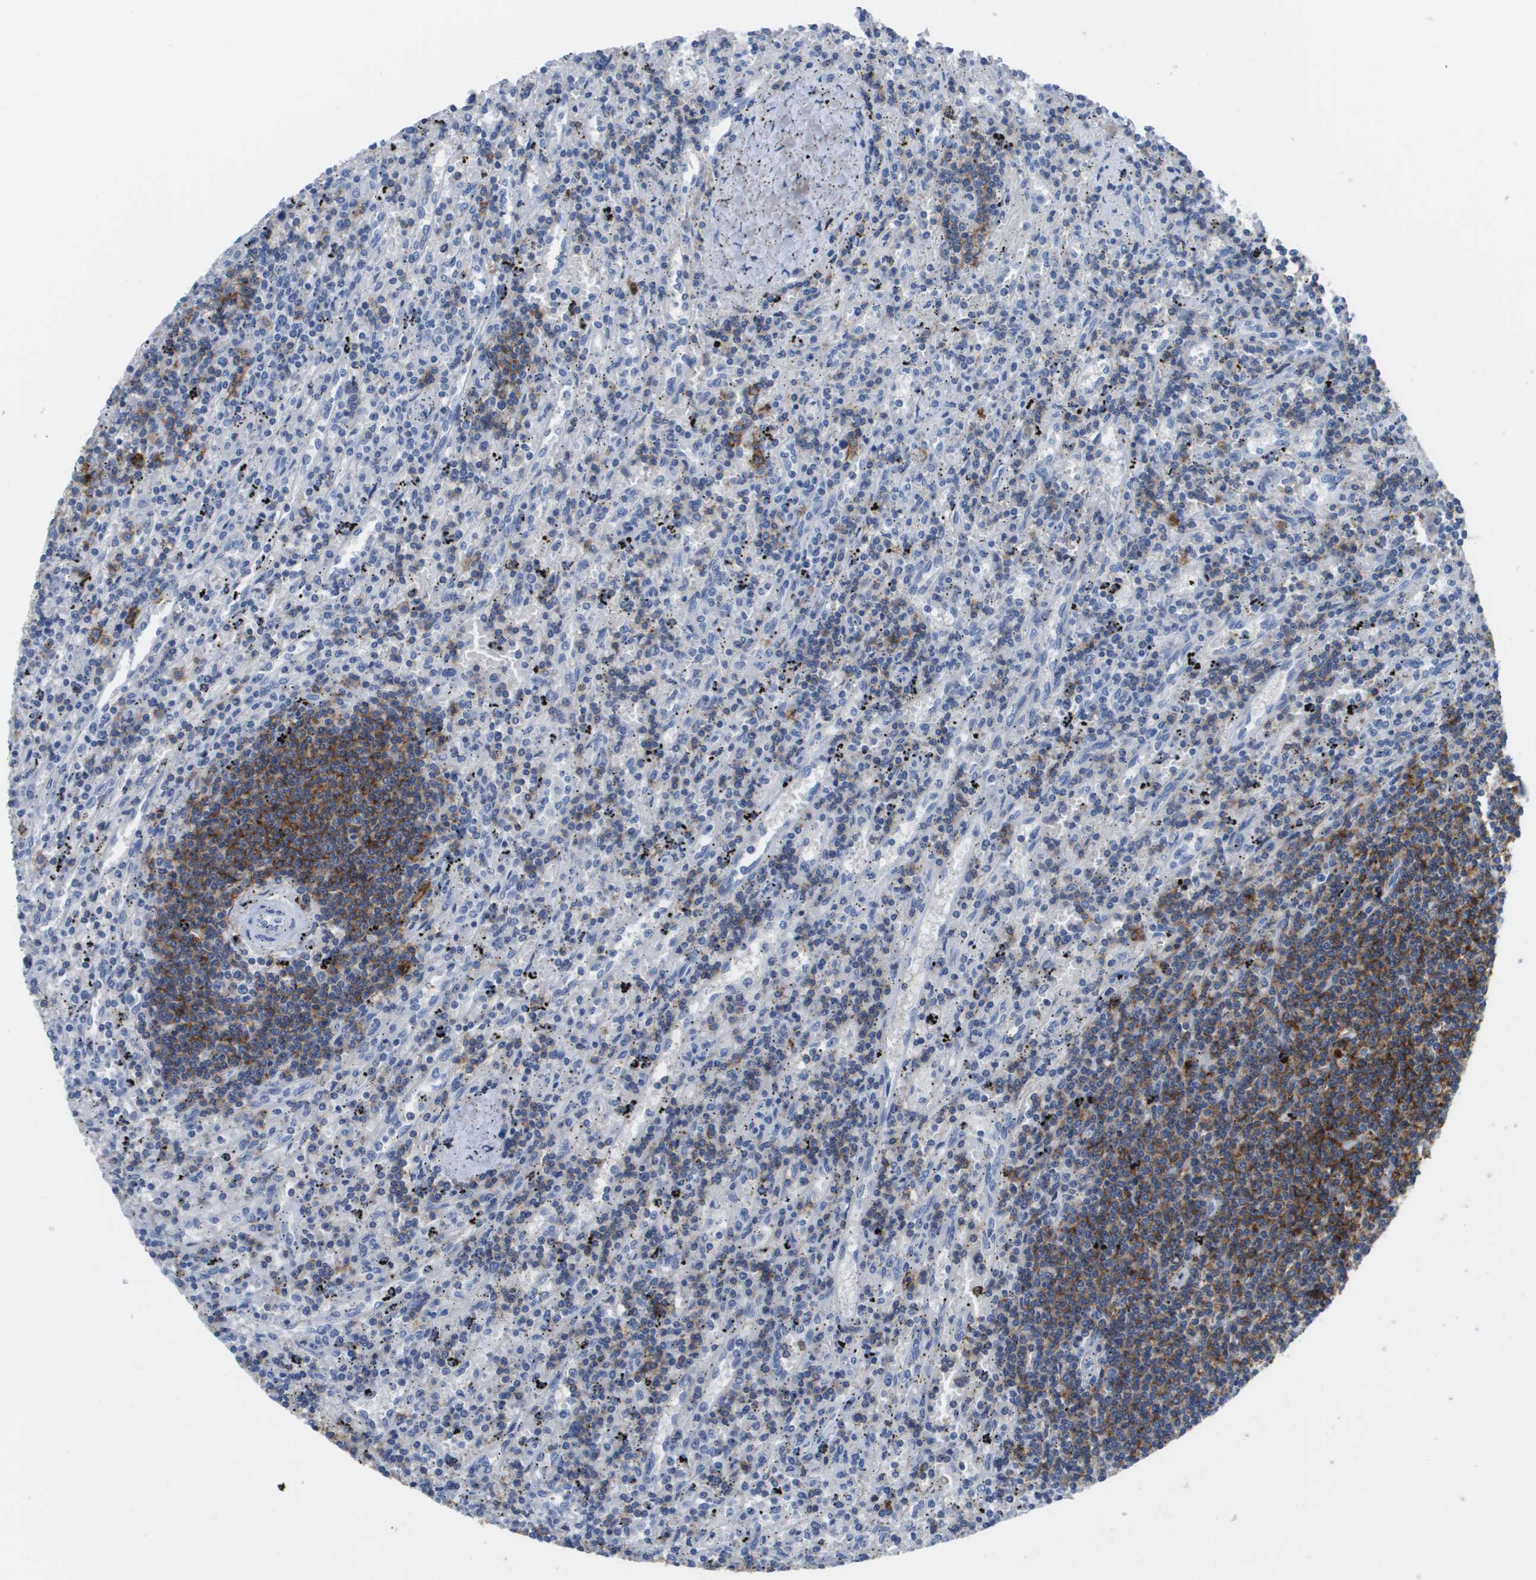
{"staining": {"intensity": "moderate", "quantity": "25%-75%", "location": "cytoplasmic/membranous"}, "tissue": "lymphoma", "cell_type": "Tumor cells", "image_type": "cancer", "snomed": [{"axis": "morphology", "description": "Malignant lymphoma, non-Hodgkin's type, Low grade"}, {"axis": "topography", "description": "Spleen"}], "caption": "This photomicrograph exhibits IHC staining of human low-grade malignant lymphoma, non-Hodgkin's type, with medium moderate cytoplasmic/membranous expression in approximately 25%-75% of tumor cells.", "gene": "MS4A1", "patient": {"sex": "male", "age": 76}}